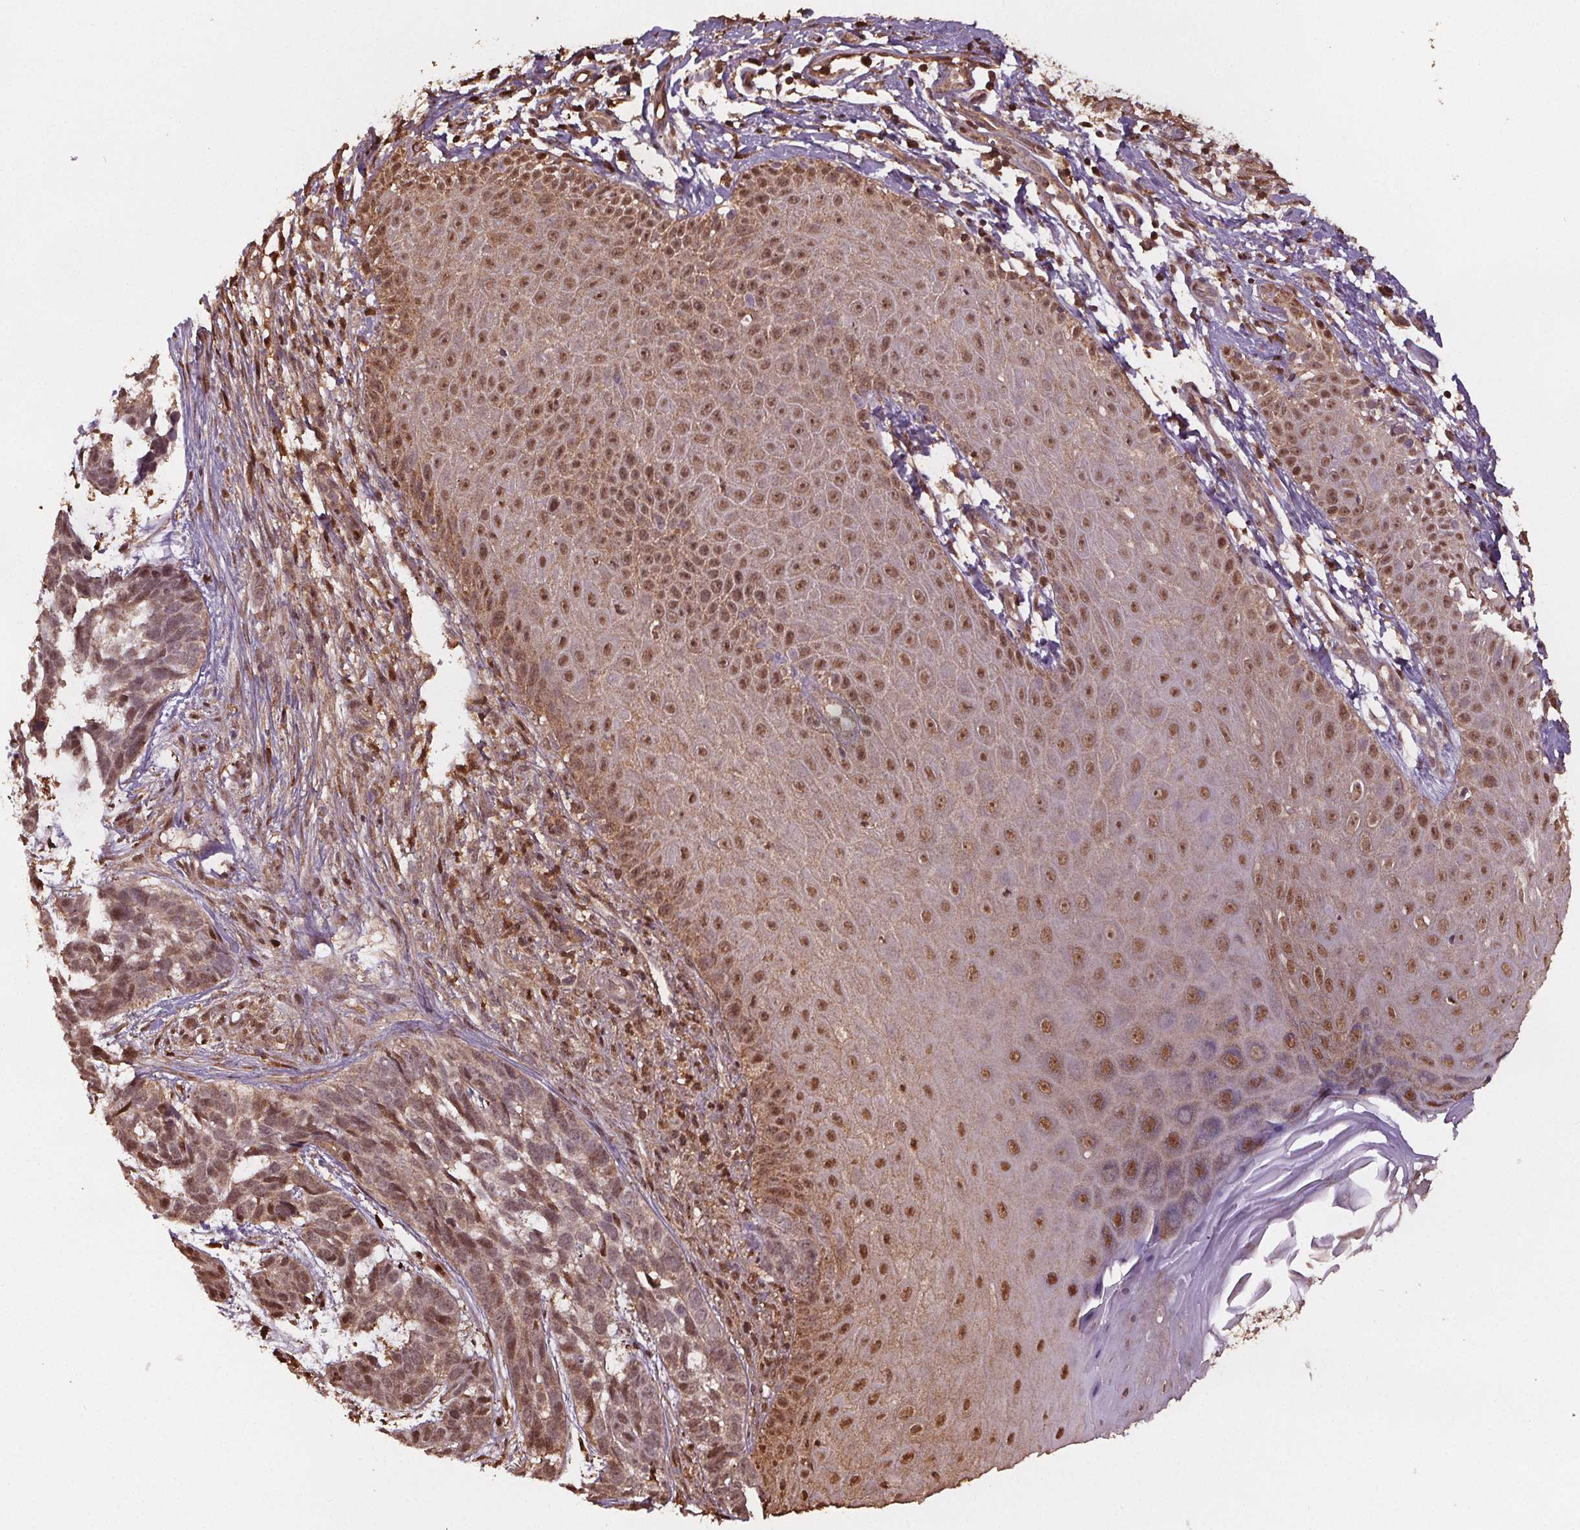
{"staining": {"intensity": "weak", "quantity": ">75%", "location": "cytoplasmic/membranous,nuclear"}, "tissue": "skin cancer", "cell_type": "Tumor cells", "image_type": "cancer", "snomed": [{"axis": "morphology", "description": "Basal cell carcinoma"}, {"axis": "topography", "description": "Skin"}], "caption": "Immunohistochemical staining of basal cell carcinoma (skin) demonstrates low levels of weak cytoplasmic/membranous and nuclear staining in approximately >75% of tumor cells.", "gene": "ENO1", "patient": {"sex": "male", "age": 78}}